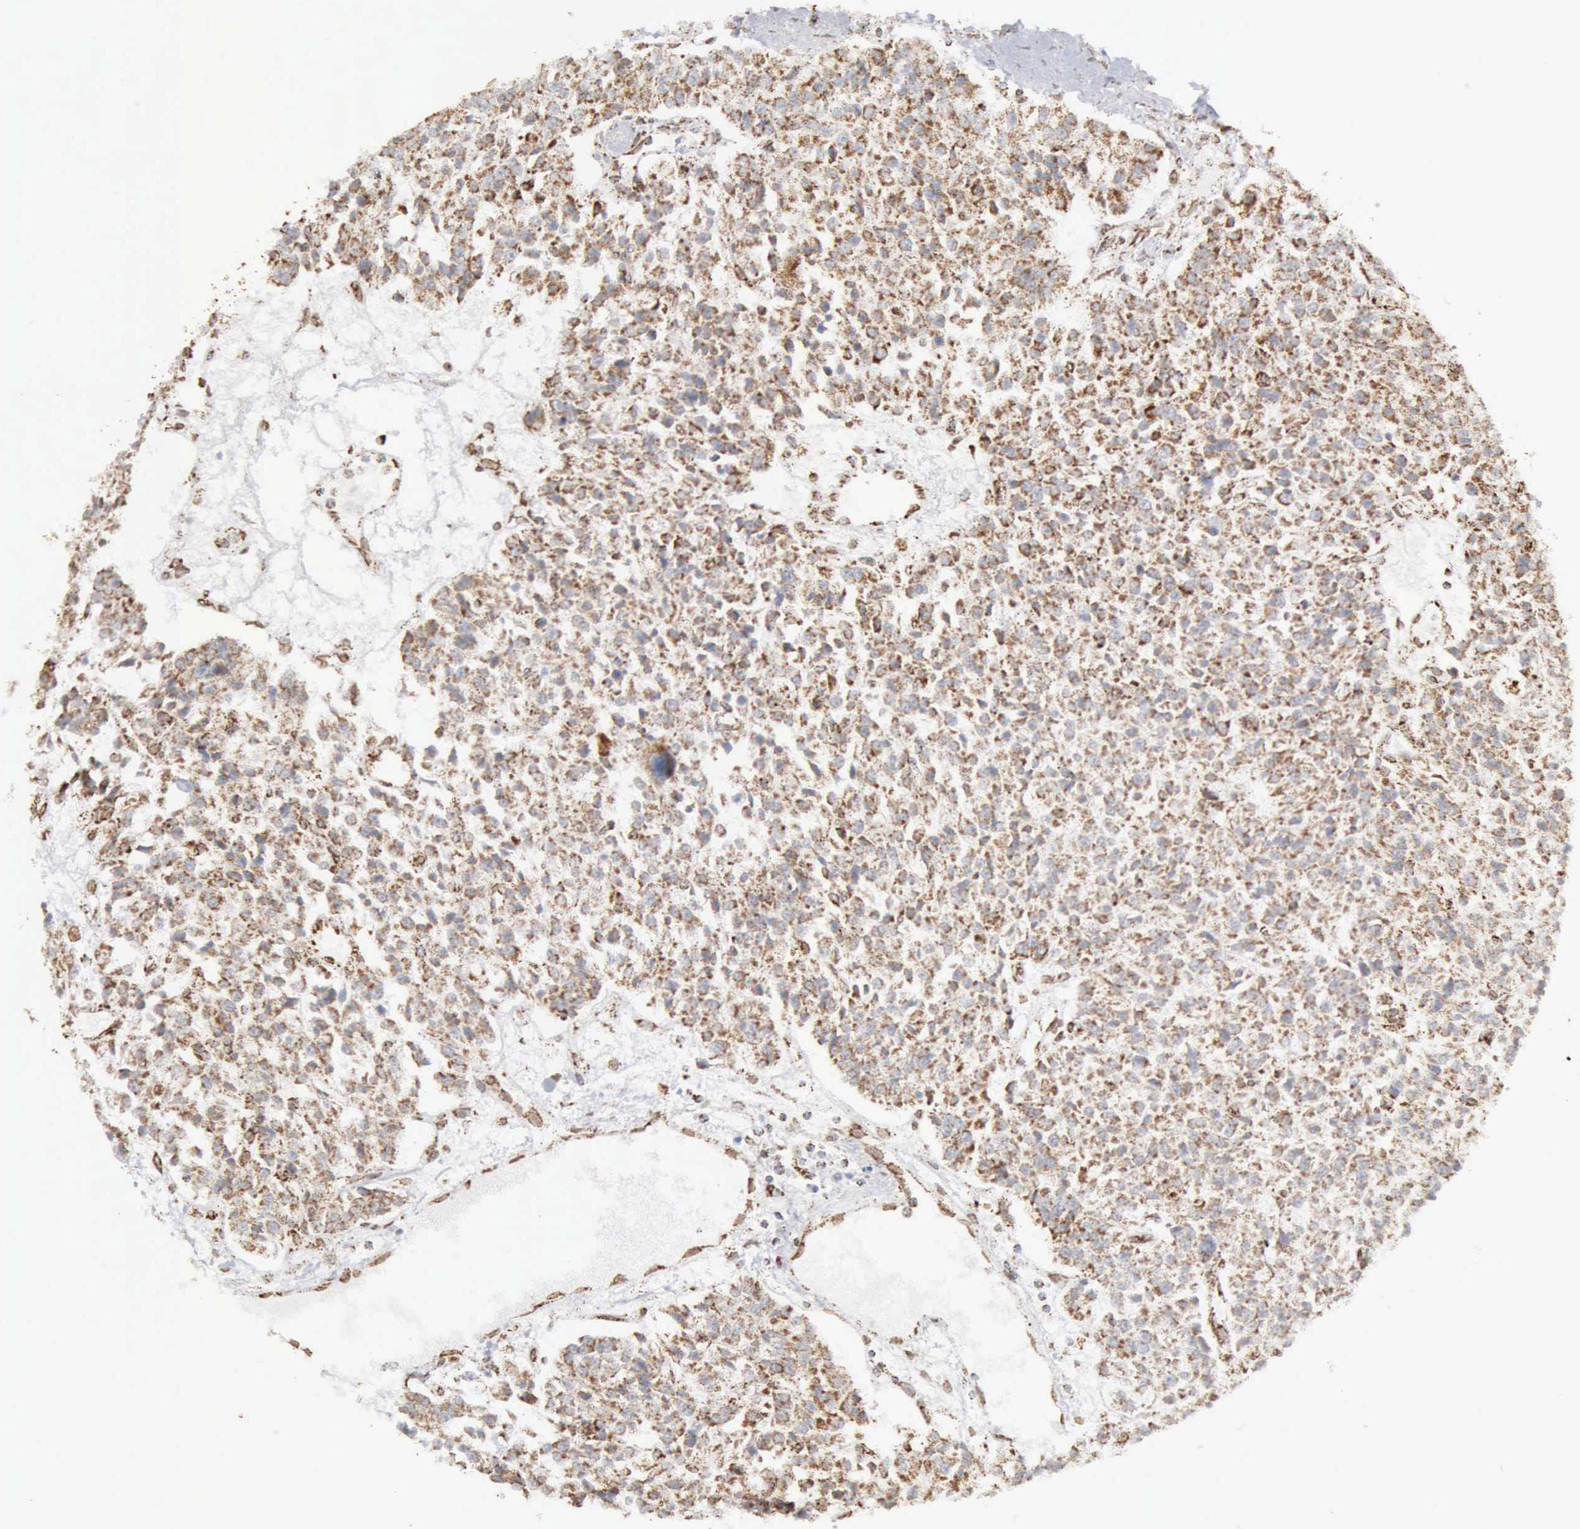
{"staining": {"intensity": "moderate", "quantity": ">75%", "location": "cytoplasmic/membranous"}, "tissue": "carcinoid", "cell_type": "Tumor cells", "image_type": "cancer", "snomed": [{"axis": "morphology", "description": "Carcinoid, malignant, NOS"}, {"axis": "topography", "description": "Stomach"}], "caption": "Immunohistochemistry (IHC) photomicrograph of carcinoid stained for a protein (brown), which displays medium levels of moderate cytoplasmic/membranous positivity in about >75% of tumor cells.", "gene": "ACO2", "patient": {"sex": "female", "age": 76}}